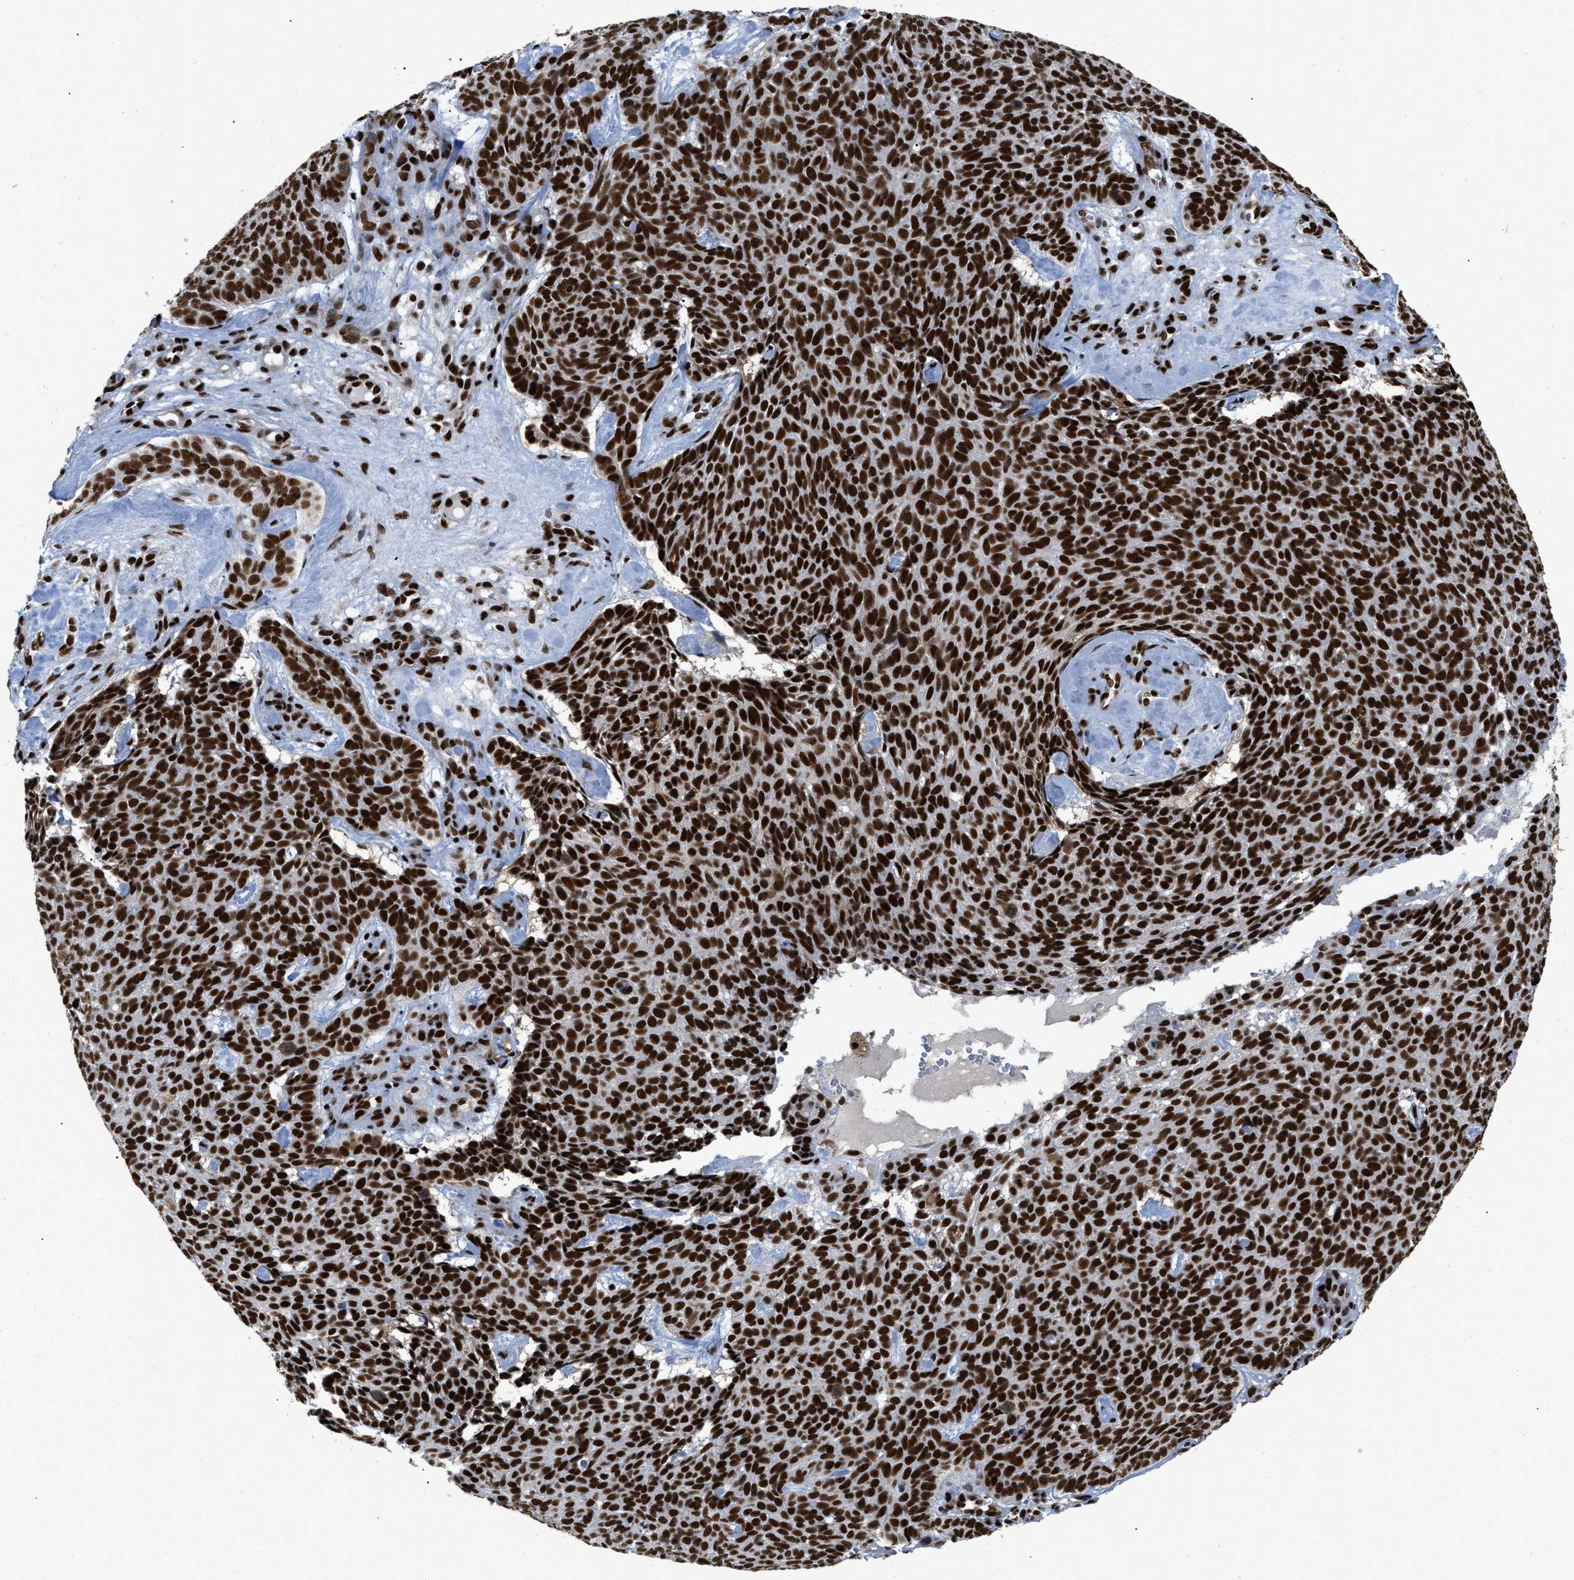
{"staining": {"intensity": "strong", "quantity": ">75%", "location": "nuclear"}, "tissue": "skin cancer", "cell_type": "Tumor cells", "image_type": "cancer", "snomed": [{"axis": "morphology", "description": "Basal cell carcinoma"}, {"axis": "topography", "description": "Skin"}], "caption": "A brown stain highlights strong nuclear expression of a protein in human skin basal cell carcinoma tumor cells.", "gene": "CREB1", "patient": {"sex": "male", "age": 61}}